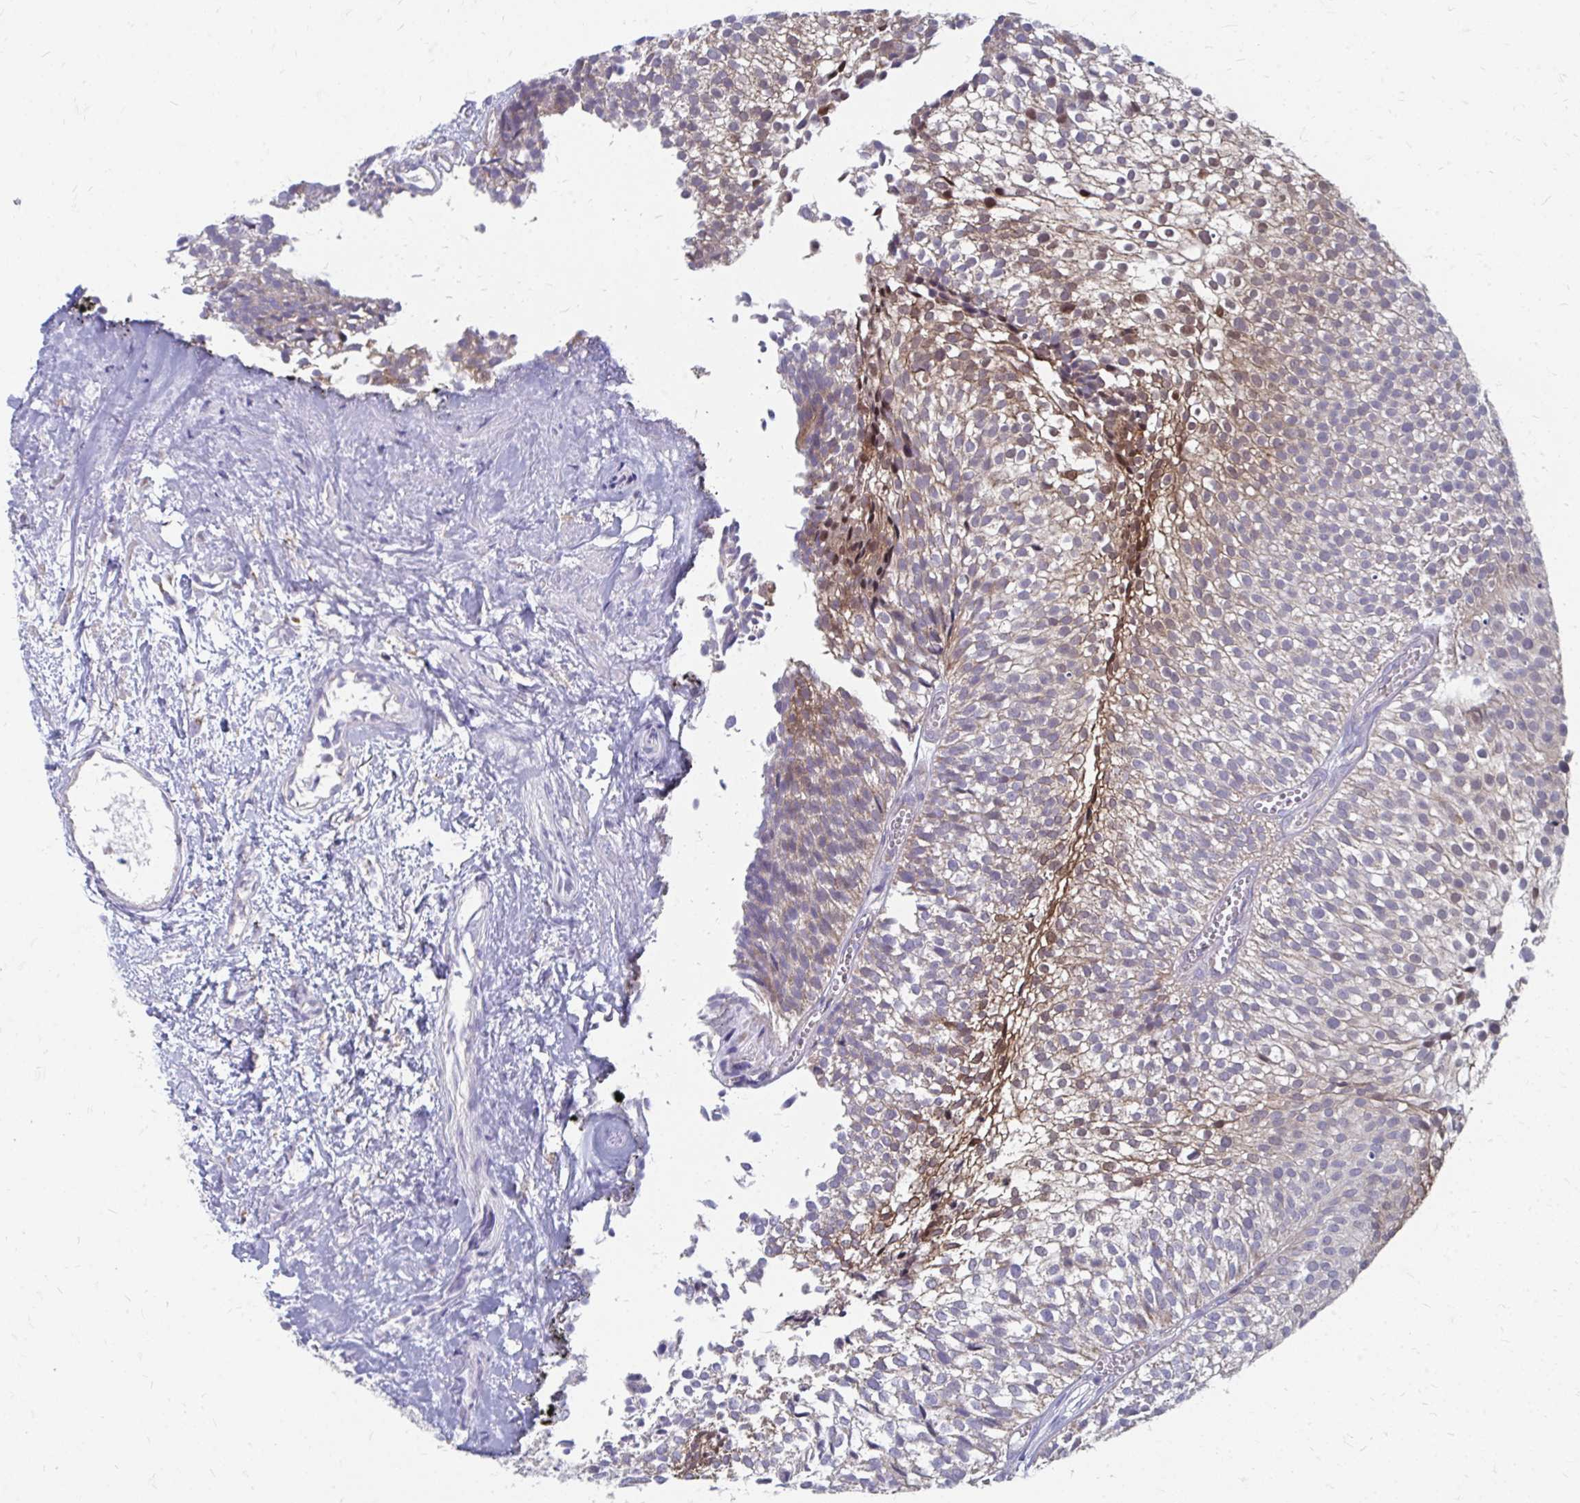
{"staining": {"intensity": "moderate", "quantity": "<25%", "location": "cytoplasmic/membranous,nuclear"}, "tissue": "urothelial cancer", "cell_type": "Tumor cells", "image_type": "cancer", "snomed": [{"axis": "morphology", "description": "Urothelial carcinoma, Low grade"}, {"axis": "topography", "description": "Urinary bladder"}], "caption": "Protein expression analysis of low-grade urothelial carcinoma demonstrates moderate cytoplasmic/membranous and nuclear positivity in approximately <25% of tumor cells.", "gene": "PABIR3", "patient": {"sex": "male", "age": 91}}